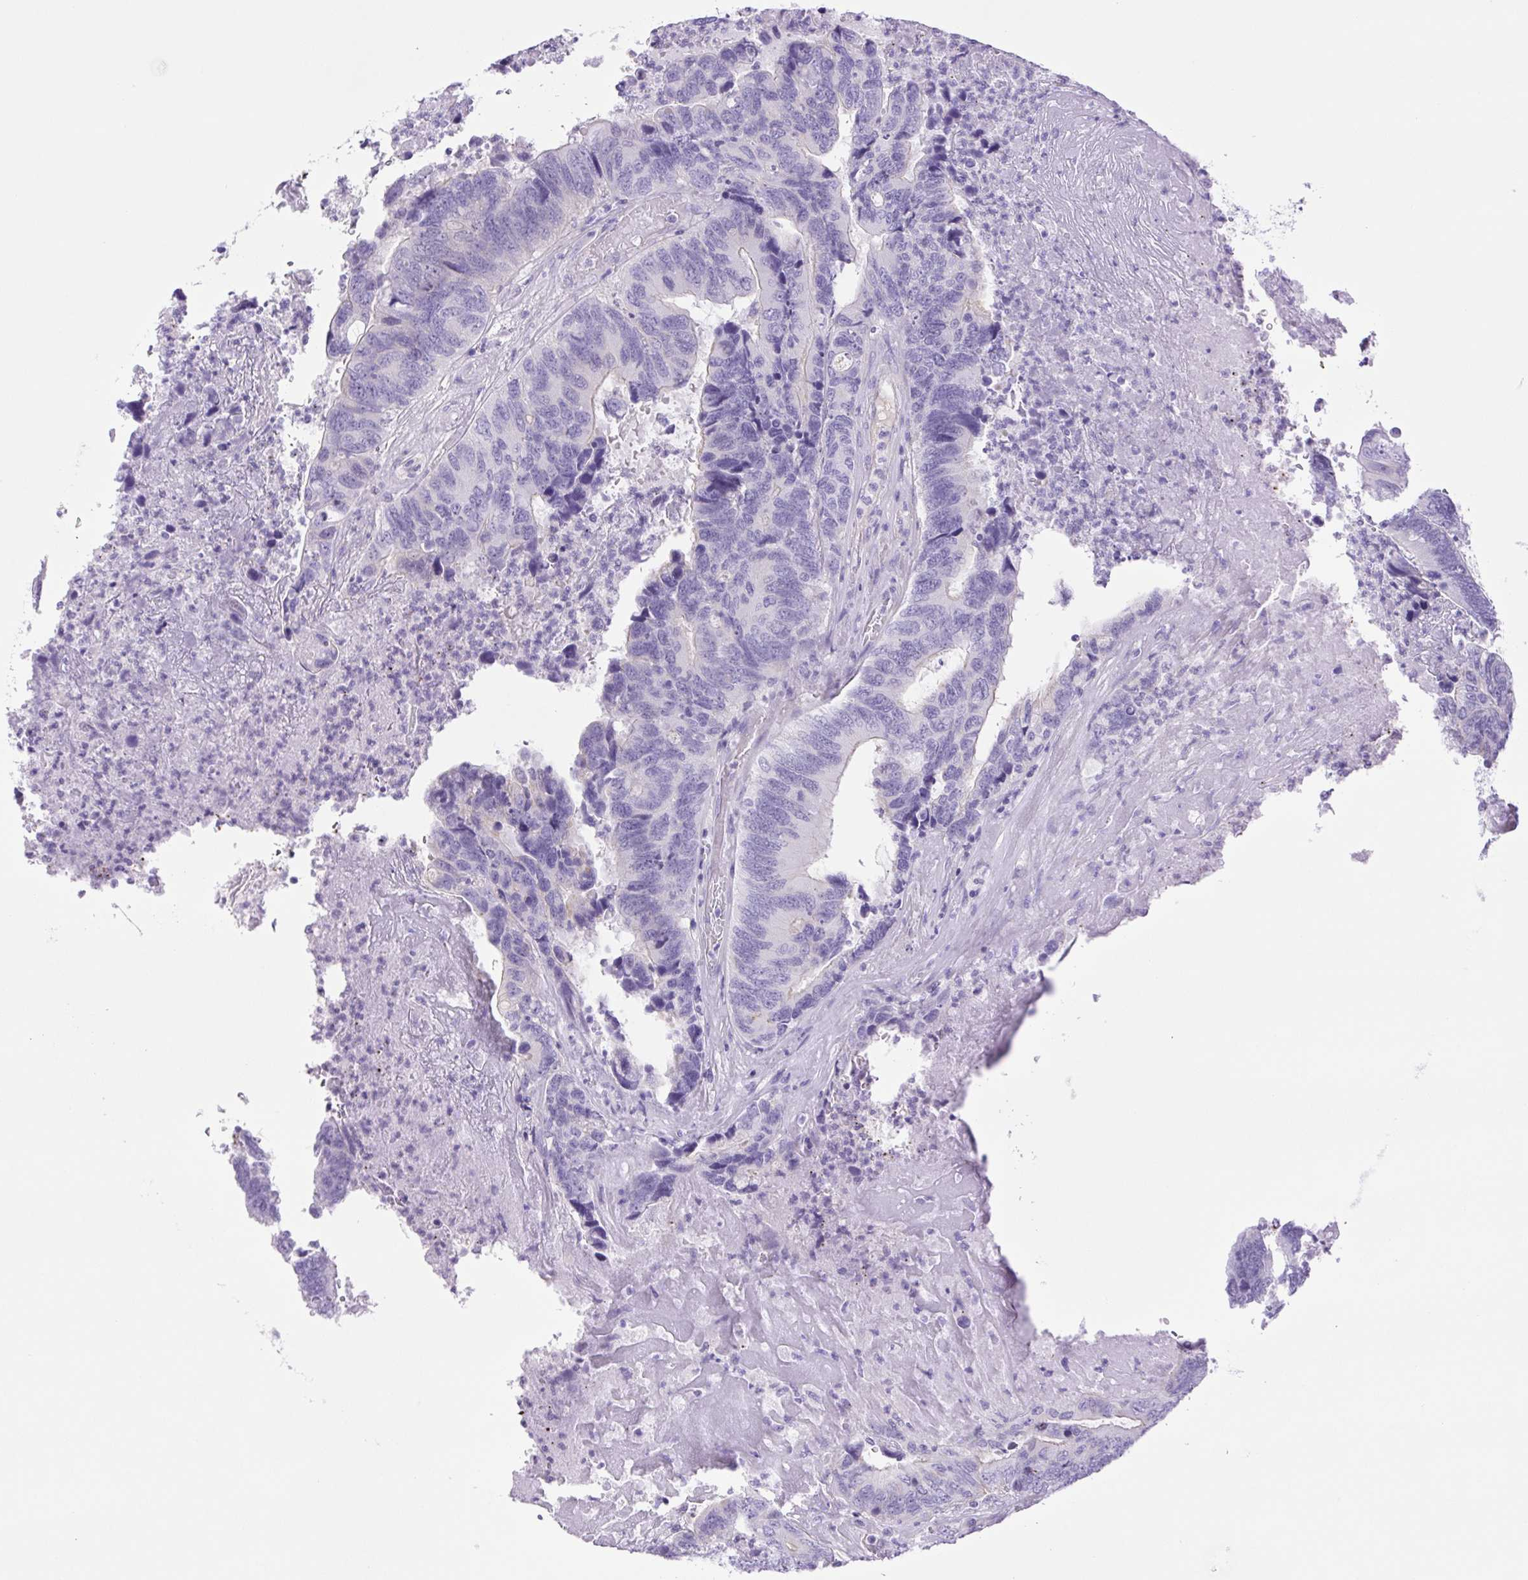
{"staining": {"intensity": "negative", "quantity": "none", "location": "none"}, "tissue": "colorectal cancer", "cell_type": "Tumor cells", "image_type": "cancer", "snomed": [{"axis": "morphology", "description": "Adenocarcinoma, NOS"}, {"axis": "topography", "description": "Colon"}], "caption": "Immunohistochemistry (IHC) histopathology image of neoplastic tissue: colorectal cancer (adenocarcinoma) stained with DAB displays no significant protein expression in tumor cells.", "gene": "CDSN", "patient": {"sex": "female", "age": 67}}